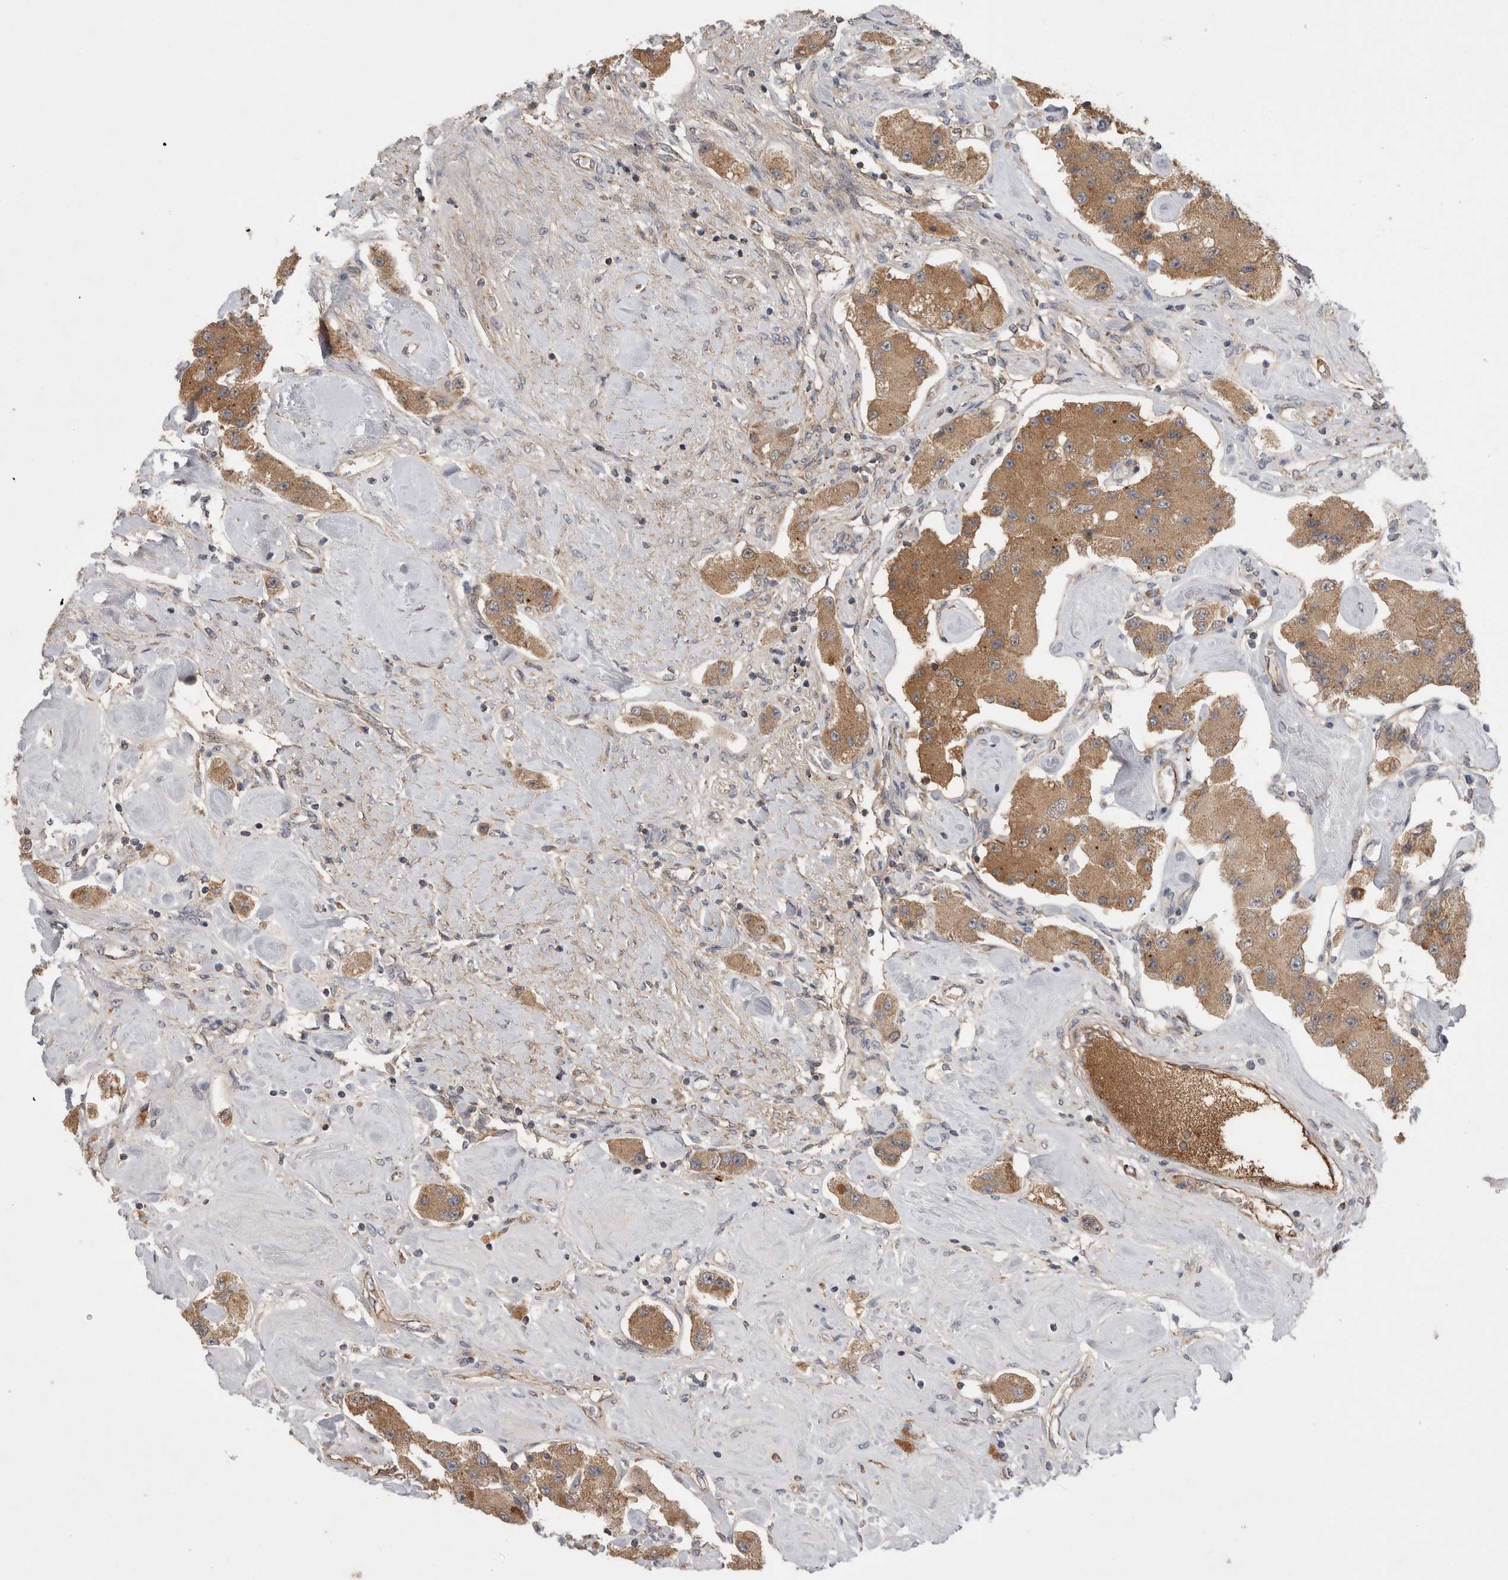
{"staining": {"intensity": "moderate", "quantity": ">75%", "location": "cytoplasmic/membranous"}, "tissue": "carcinoid", "cell_type": "Tumor cells", "image_type": "cancer", "snomed": [{"axis": "morphology", "description": "Carcinoid, malignant, NOS"}, {"axis": "topography", "description": "Pancreas"}], "caption": "DAB (3,3'-diaminobenzidine) immunohistochemical staining of carcinoid shows moderate cytoplasmic/membranous protein staining in approximately >75% of tumor cells. (DAB (3,3'-diaminobenzidine) IHC with brightfield microscopy, high magnification).", "gene": "DARS2", "patient": {"sex": "male", "age": 41}}